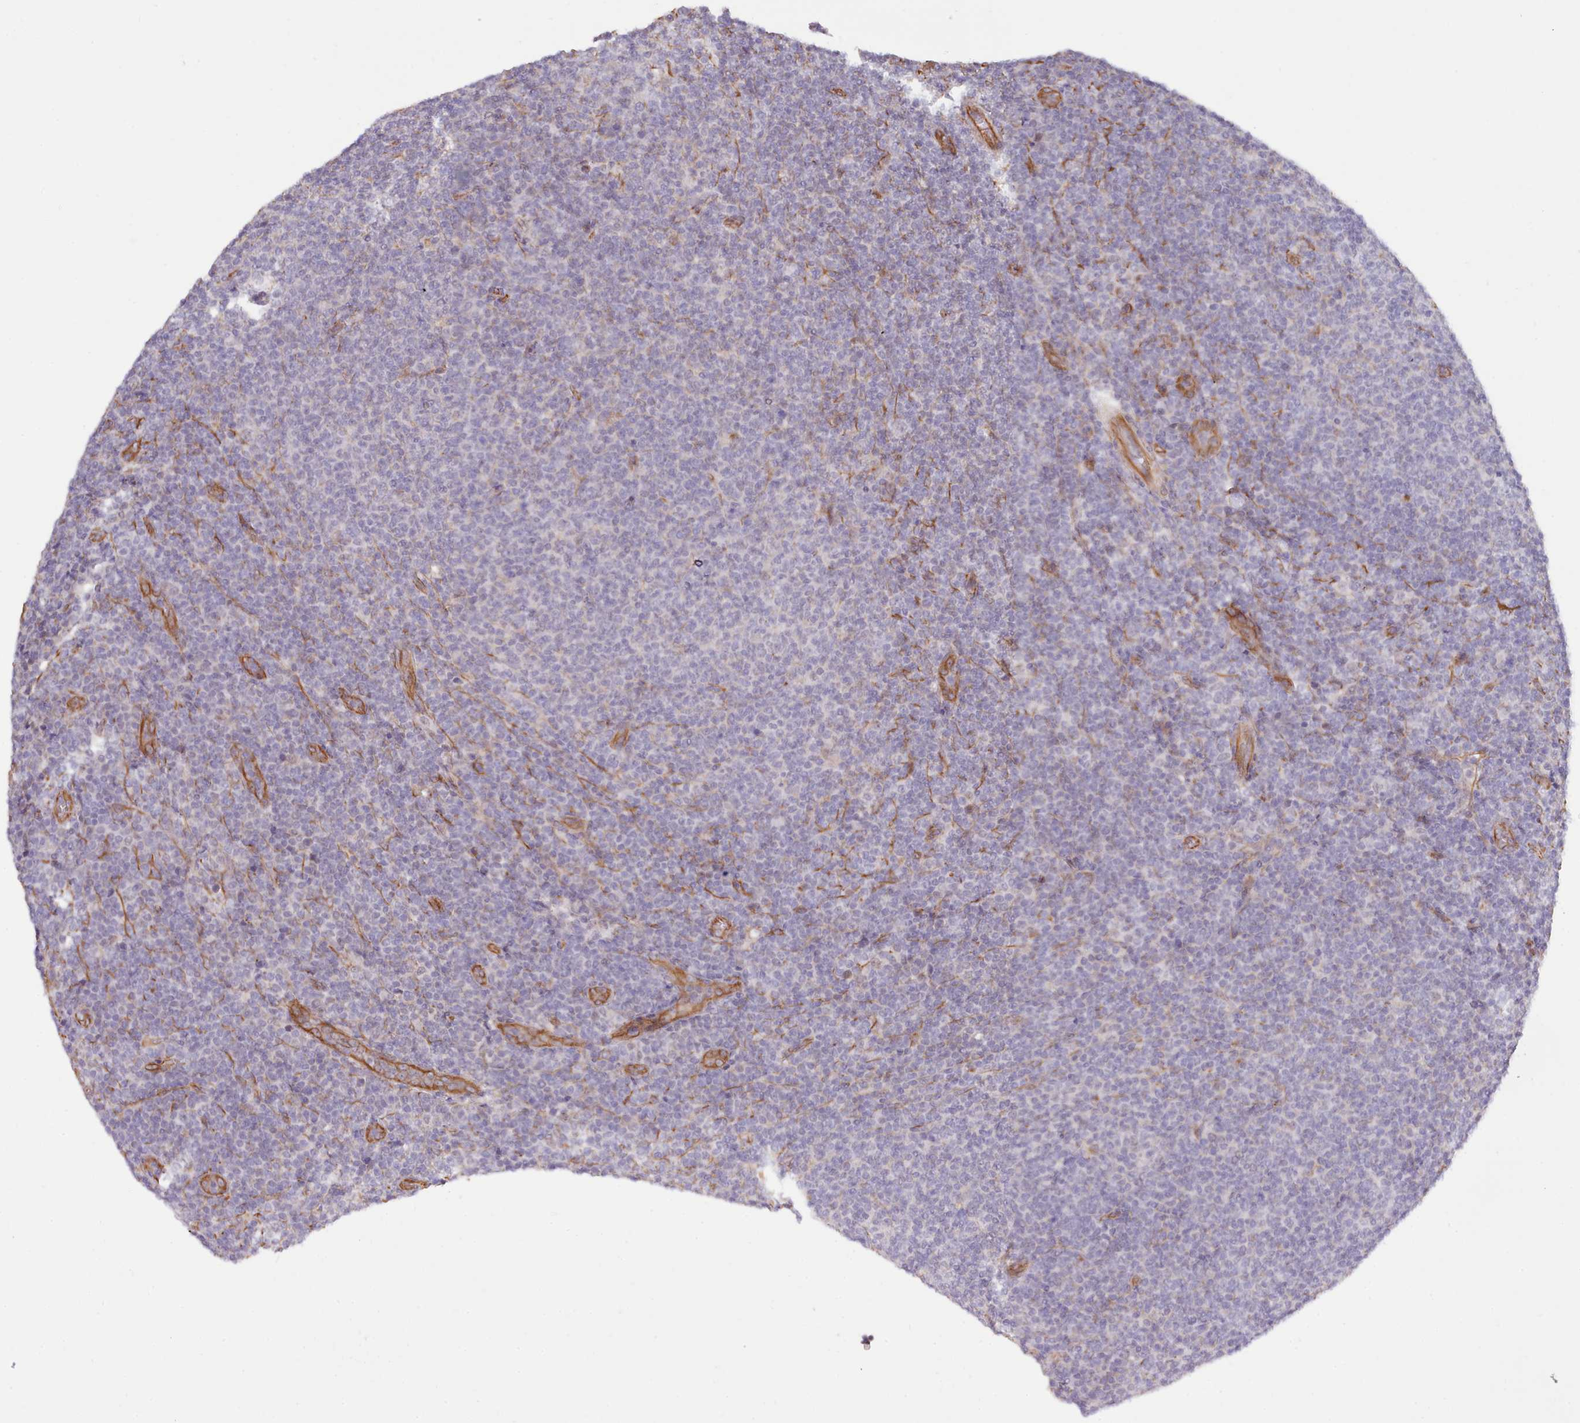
{"staining": {"intensity": "negative", "quantity": "none", "location": "none"}, "tissue": "lymphoma", "cell_type": "Tumor cells", "image_type": "cancer", "snomed": [{"axis": "morphology", "description": "Malignant lymphoma, non-Hodgkin's type, Low grade"}, {"axis": "topography", "description": "Lymph node"}], "caption": "Immunohistochemistry (IHC) histopathology image of human low-grade malignant lymphoma, non-Hodgkin's type stained for a protein (brown), which displays no positivity in tumor cells.", "gene": "ZC3H13", "patient": {"sex": "male", "age": 66}}